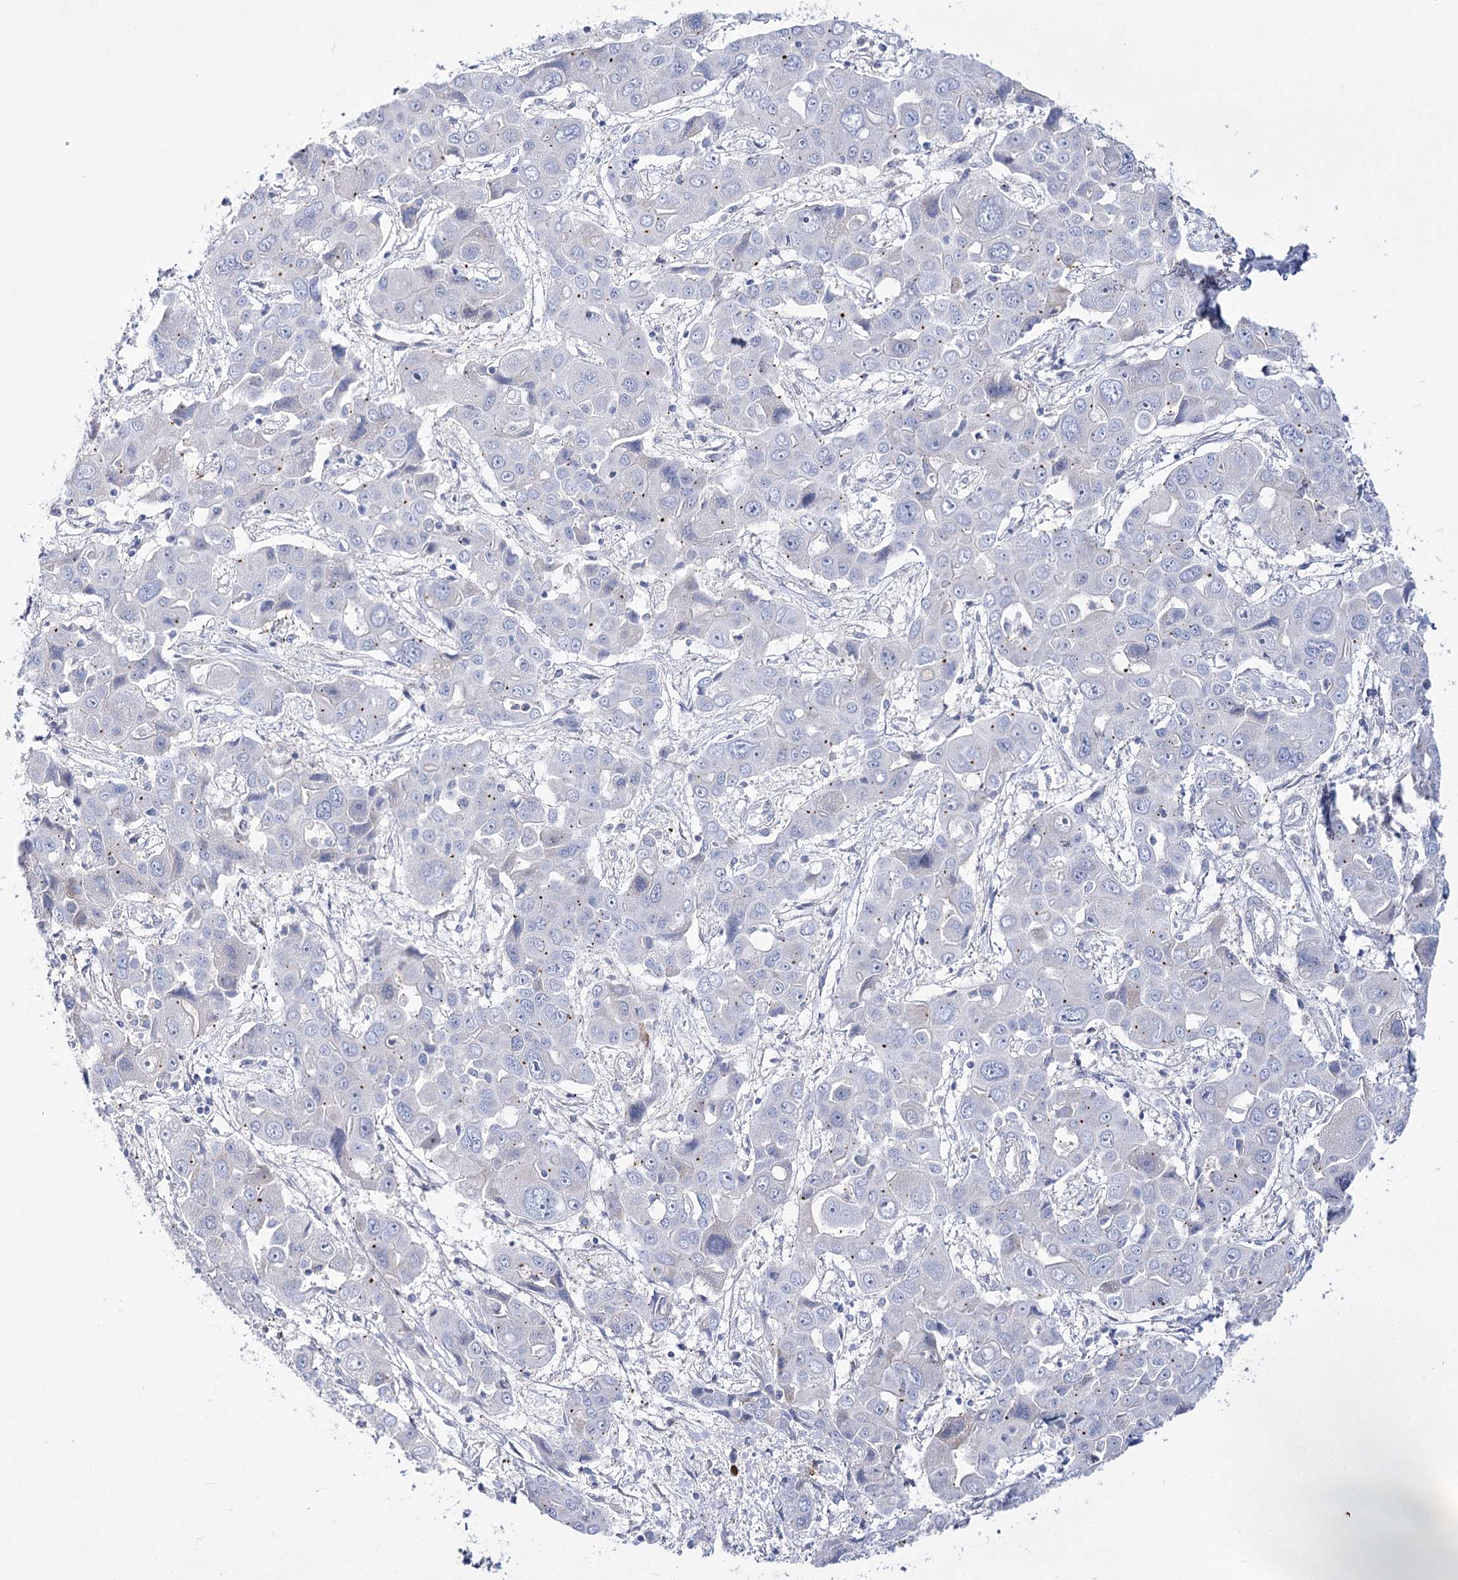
{"staining": {"intensity": "negative", "quantity": "none", "location": "none"}, "tissue": "liver cancer", "cell_type": "Tumor cells", "image_type": "cancer", "snomed": [{"axis": "morphology", "description": "Cholangiocarcinoma"}, {"axis": "topography", "description": "Liver"}], "caption": "DAB (3,3'-diaminobenzidine) immunohistochemical staining of human cholangiocarcinoma (liver) shows no significant staining in tumor cells.", "gene": "ATP10B", "patient": {"sex": "male", "age": 67}}